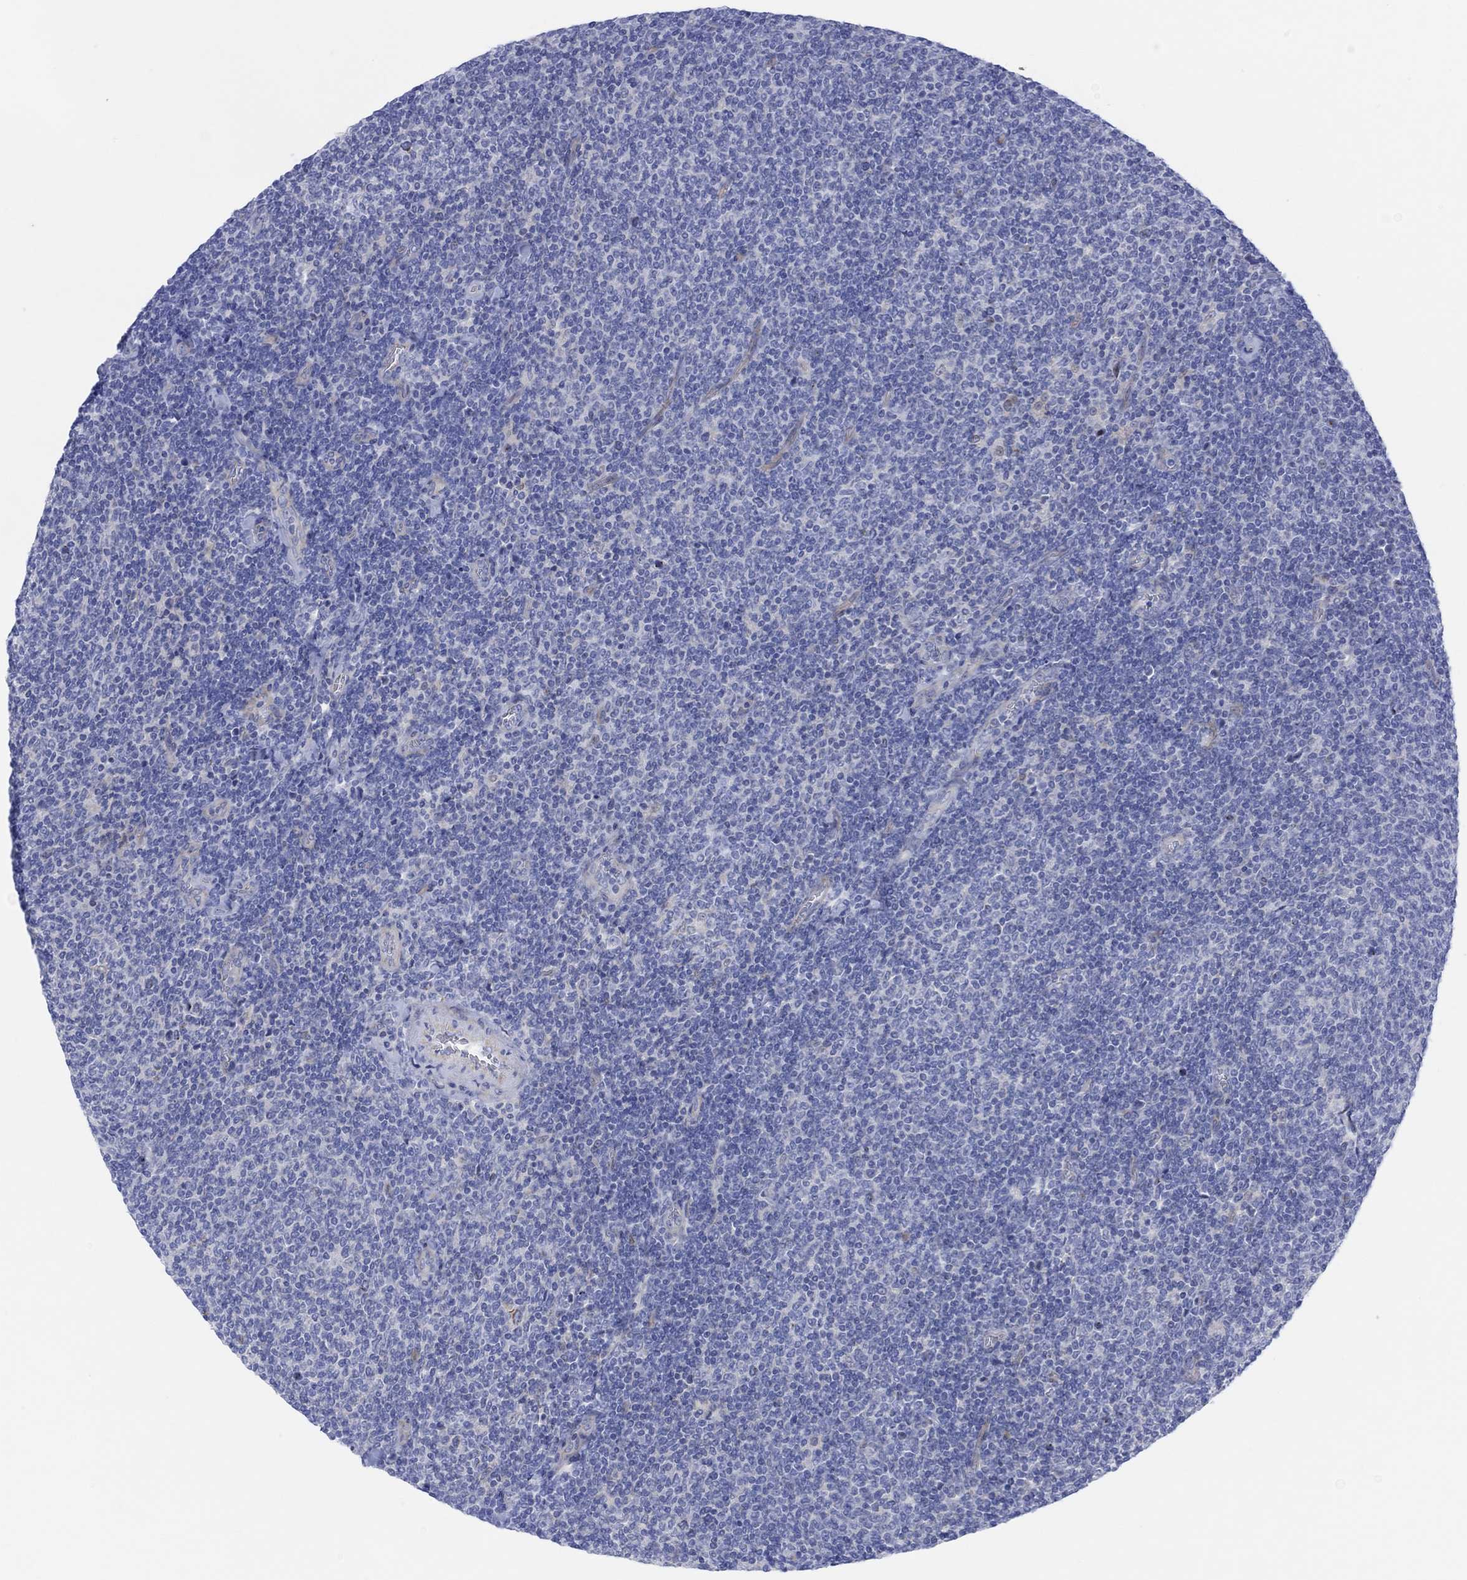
{"staining": {"intensity": "negative", "quantity": "none", "location": "none"}, "tissue": "lymphoma", "cell_type": "Tumor cells", "image_type": "cancer", "snomed": [{"axis": "morphology", "description": "Malignant lymphoma, non-Hodgkin's type, Low grade"}, {"axis": "topography", "description": "Lymph node"}], "caption": "Tumor cells are negative for protein expression in human lymphoma.", "gene": "TLDC2", "patient": {"sex": "male", "age": 52}}